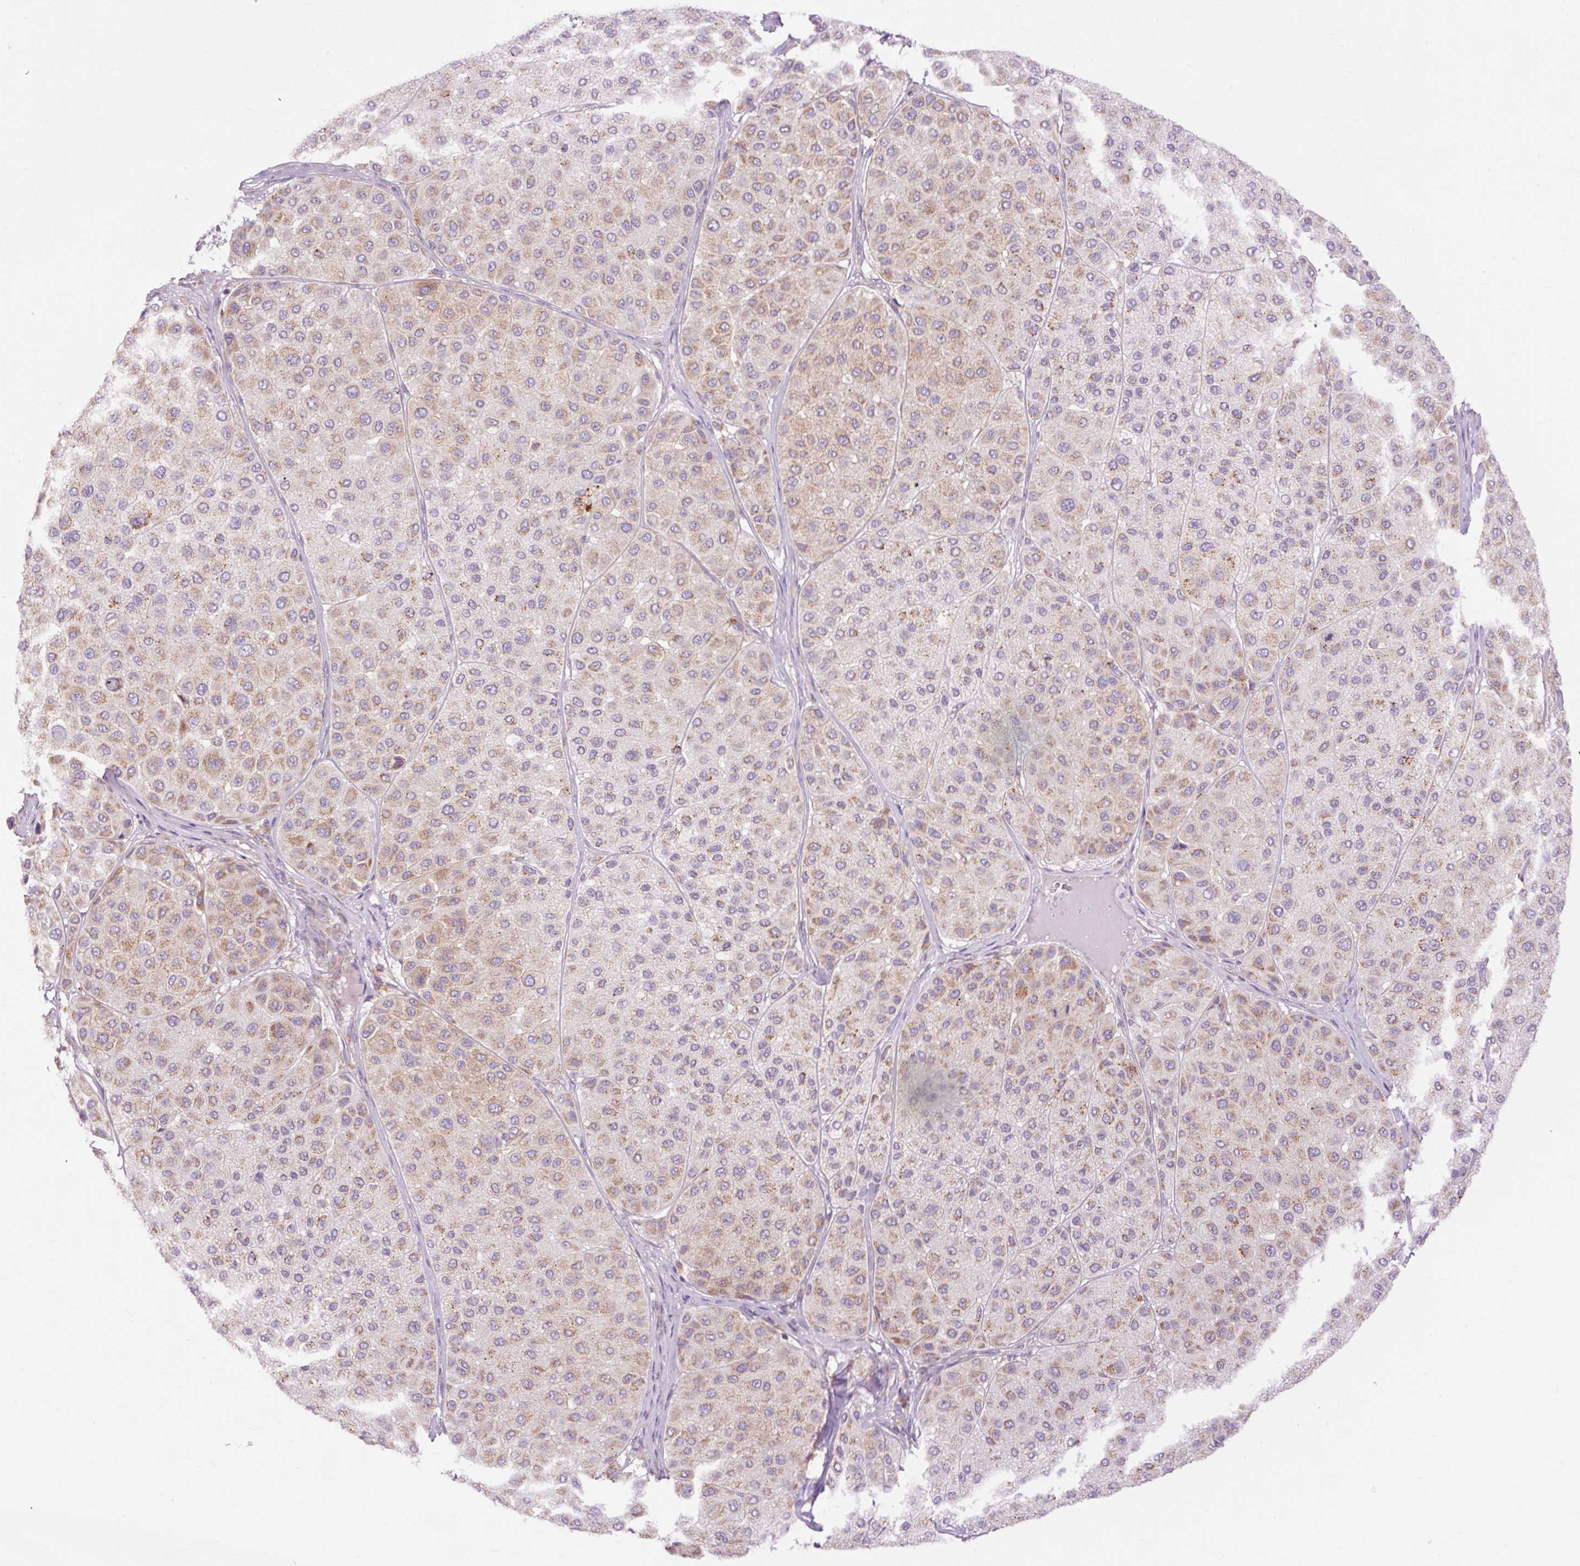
{"staining": {"intensity": "moderate", "quantity": ">75%", "location": "cytoplasmic/membranous"}, "tissue": "melanoma", "cell_type": "Tumor cells", "image_type": "cancer", "snomed": [{"axis": "morphology", "description": "Malignant melanoma, Metastatic site"}, {"axis": "topography", "description": "Smooth muscle"}], "caption": "DAB immunohistochemical staining of melanoma exhibits moderate cytoplasmic/membranous protein expression in approximately >75% of tumor cells.", "gene": "CD83", "patient": {"sex": "male", "age": 41}}